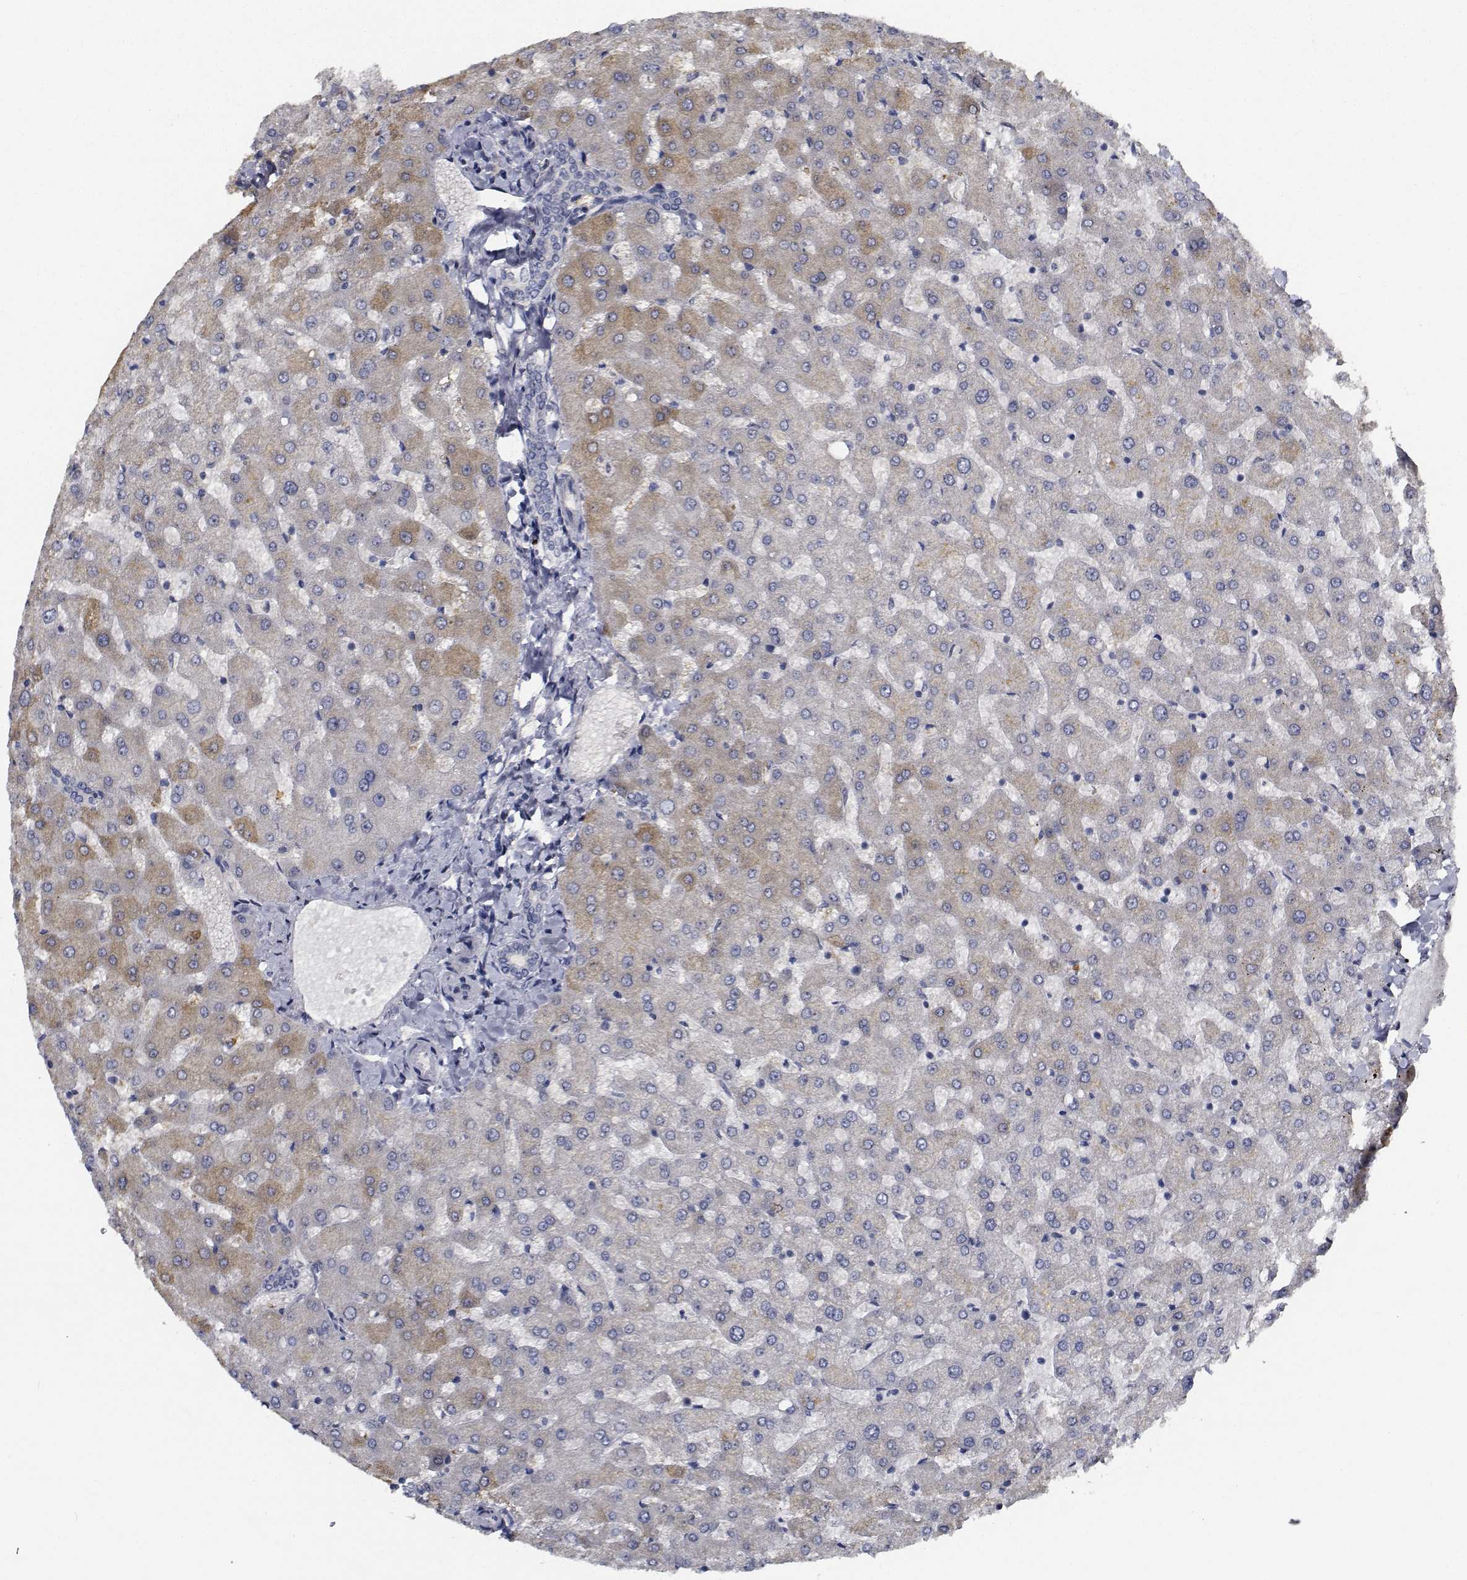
{"staining": {"intensity": "negative", "quantity": "none", "location": "none"}, "tissue": "liver", "cell_type": "Cholangiocytes", "image_type": "normal", "snomed": [{"axis": "morphology", "description": "Normal tissue, NOS"}, {"axis": "topography", "description": "Liver"}], "caption": "Immunohistochemistry (IHC) micrograph of normal human liver stained for a protein (brown), which demonstrates no staining in cholangiocytes.", "gene": "NVL", "patient": {"sex": "female", "age": 50}}